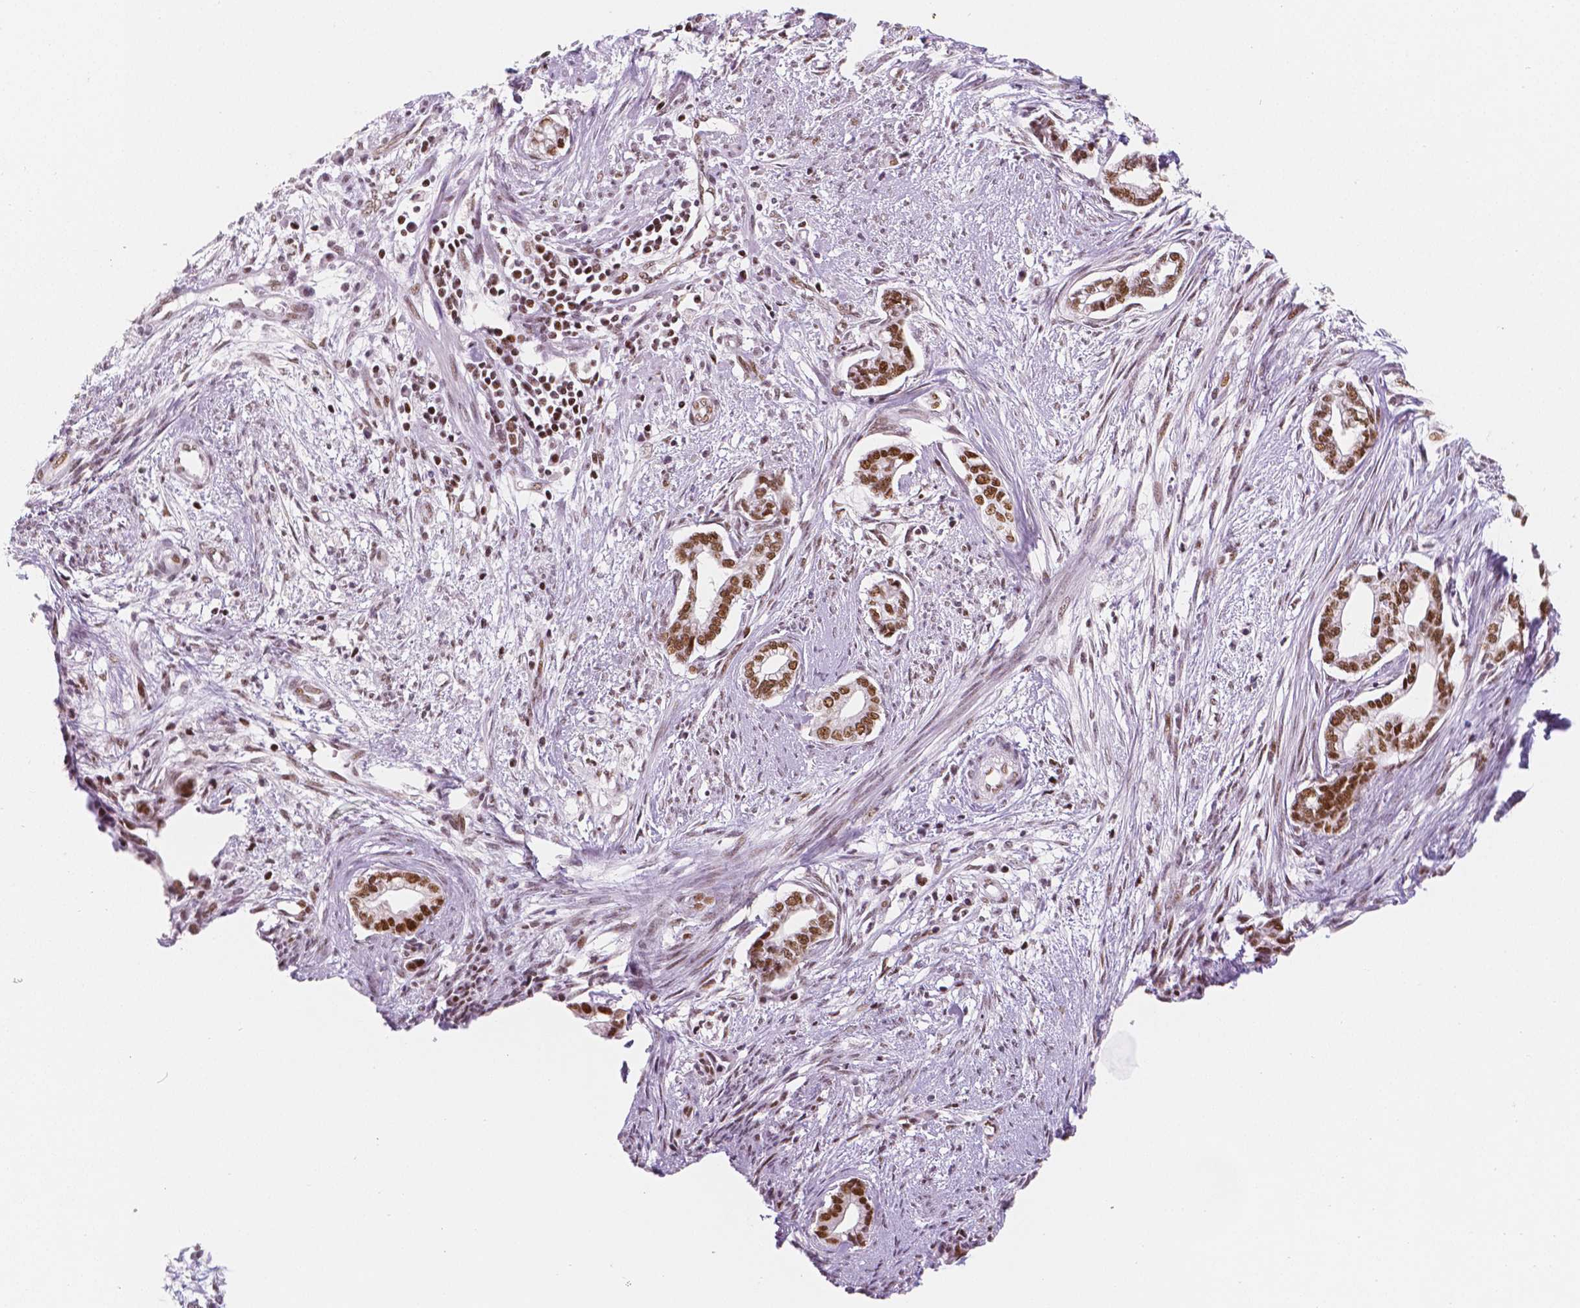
{"staining": {"intensity": "strong", "quantity": ">75%", "location": "nuclear"}, "tissue": "cervical cancer", "cell_type": "Tumor cells", "image_type": "cancer", "snomed": [{"axis": "morphology", "description": "Adenocarcinoma, NOS"}, {"axis": "topography", "description": "Cervix"}], "caption": "Protein staining of cervical adenocarcinoma tissue reveals strong nuclear staining in about >75% of tumor cells.", "gene": "HDAC1", "patient": {"sex": "female", "age": 62}}